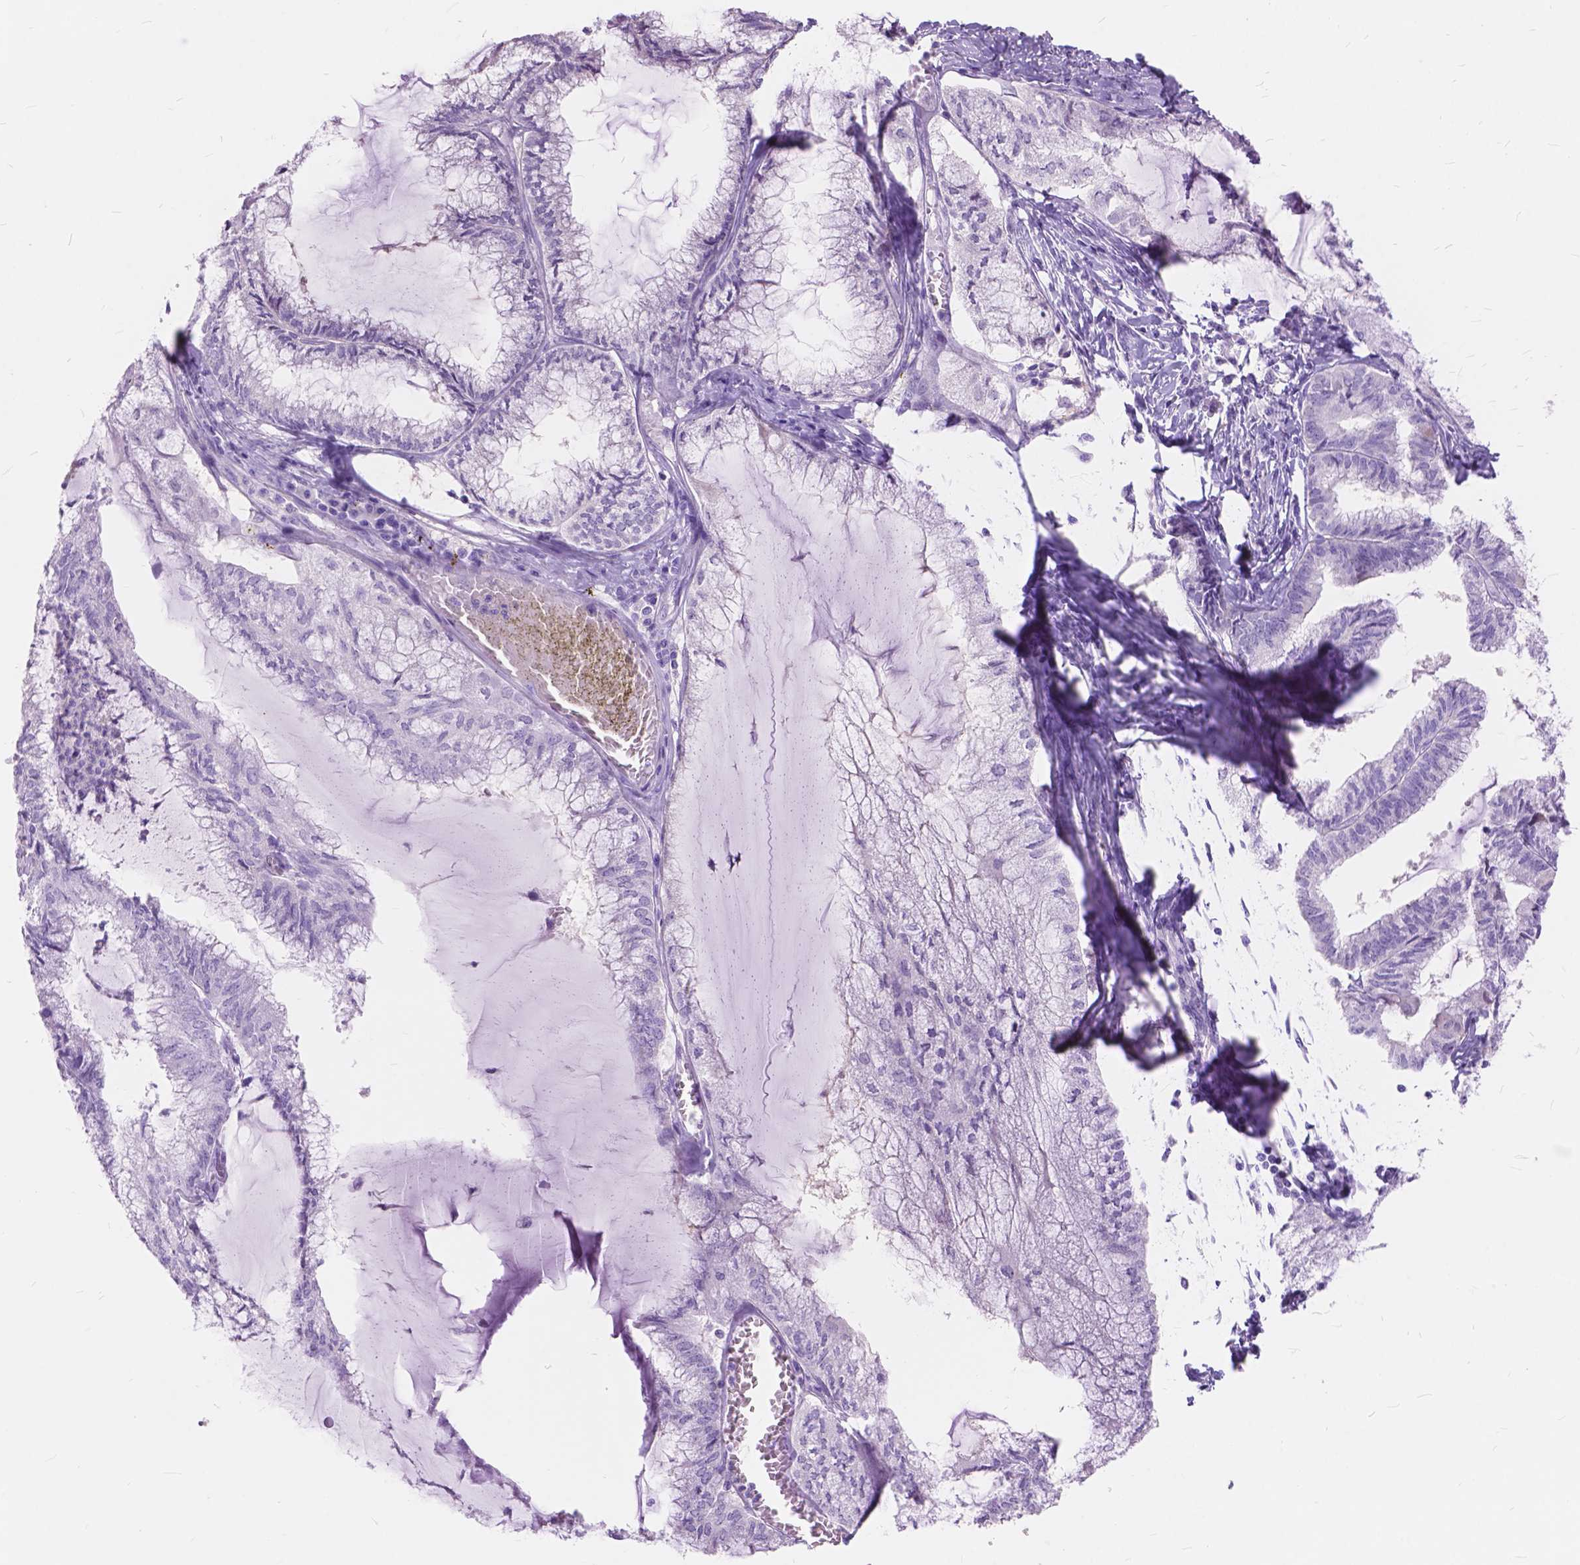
{"staining": {"intensity": "negative", "quantity": "none", "location": "none"}, "tissue": "endometrial cancer", "cell_type": "Tumor cells", "image_type": "cancer", "snomed": [{"axis": "morphology", "description": "Carcinoma, NOS"}, {"axis": "topography", "description": "Endometrium"}], "caption": "Immunohistochemistry micrograph of neoplastic tissue: human carcinoma (endometrial) stained with DAB (3,3'-diaminobenzidine) reveals no significant protein positivity in tumor cells.", "gene": "FOXL2", "patient": {"sex": "female", "age": 62}}